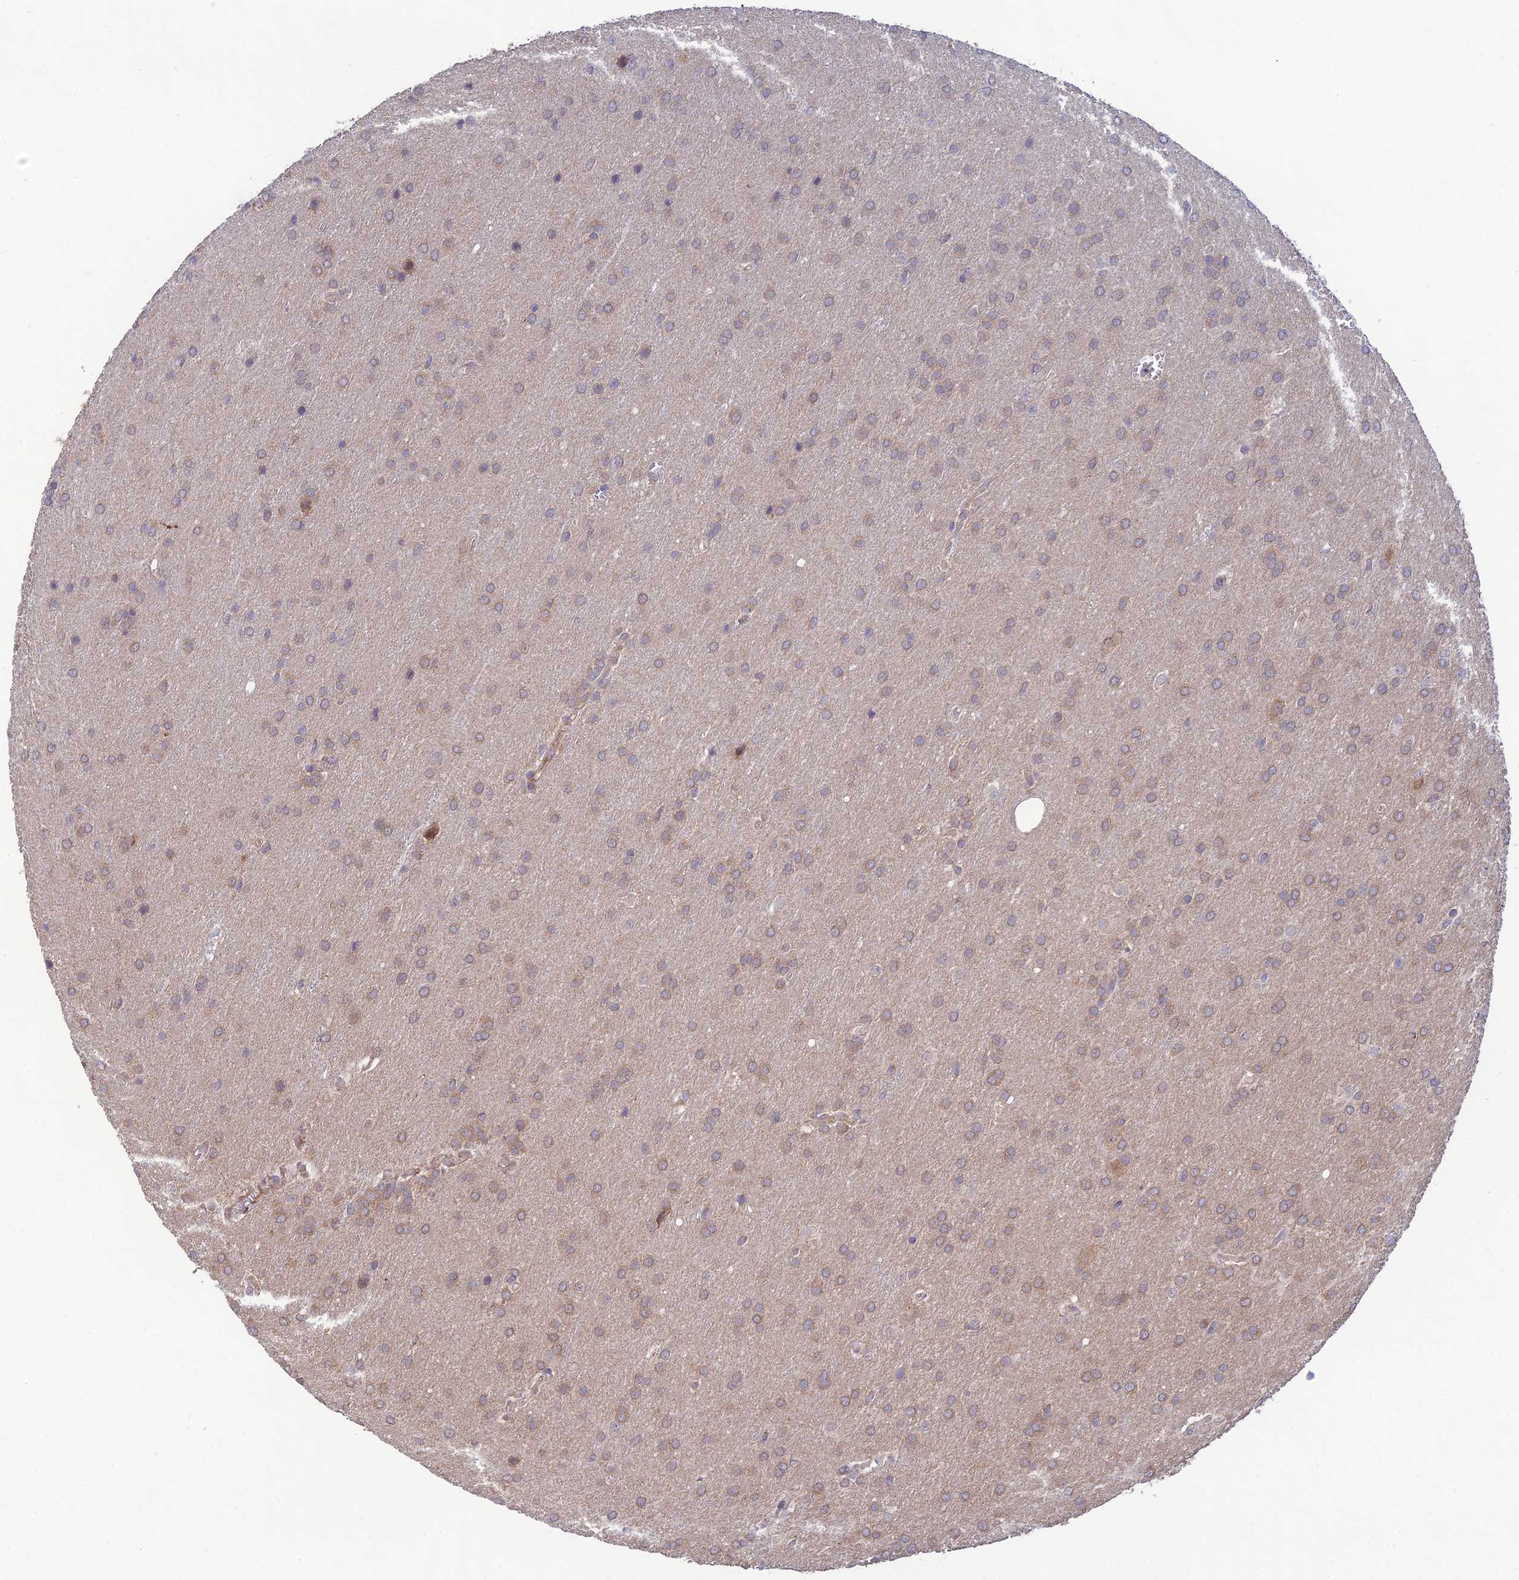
{"staining": {"intensity": "moderate", "quantity": "<25%", "location": "cytoplasmic/membranous,nuclear"}, "tissue": "glioma", "cell_type": "Tumor cells", "image_type": "cancer", "snomed": [{"axis": "morphology", "description": "Glioma, malignant, Low grade"}, {"axis": "topography", "description": "Brain"}], "caption": "A high-resolution image shows immunohistochemistry (IHC) staining of low-grade glioma (malignant), which exhibits moderate cytoplasmic/membranous and nuclear positivity in approximately <25% of tumor cells.", "gene": "MRNIP", "patient": {"sex": "female", "age": 32}}